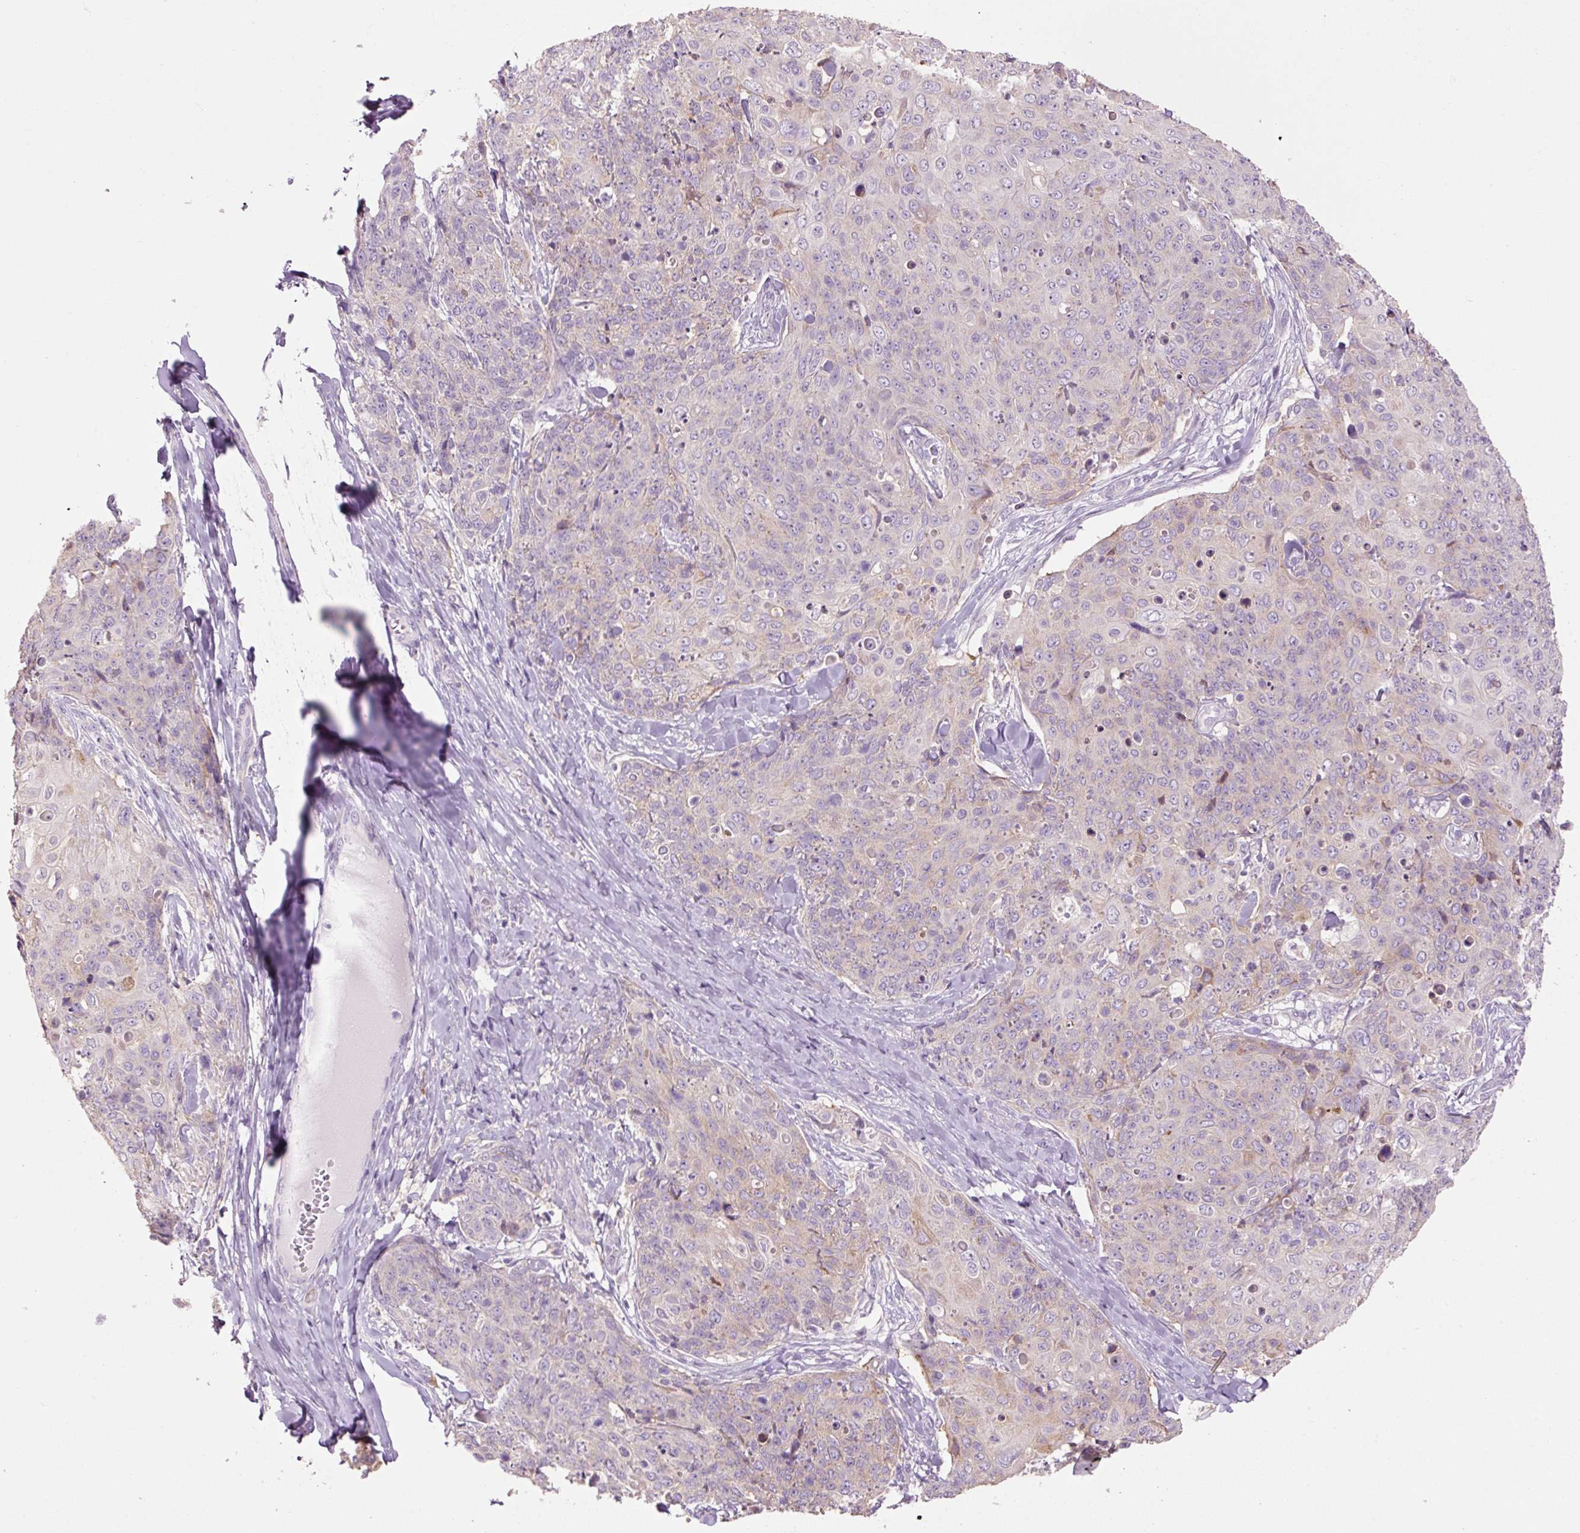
{"staining": {"intensity": "weak", "quantity": "<25%", "location": "cytoplasmic/membranous"}, "tissue": "skin cancer", "cell_type": "Tumor cells", "image_type": "cancer", "snomed": [{"axis": "morphology", "description": "Squamous cell carcinoma, NOS"}, {"axis": "topography", "description": "Skin"}, {"axis": "topography", "description": "Vulva"}], "caption": "Micrograph shows no significant protein staining in tumor cells of skin cancer.", "gene": "HAX1", "patient": {"sex": "female", "age": 85}}